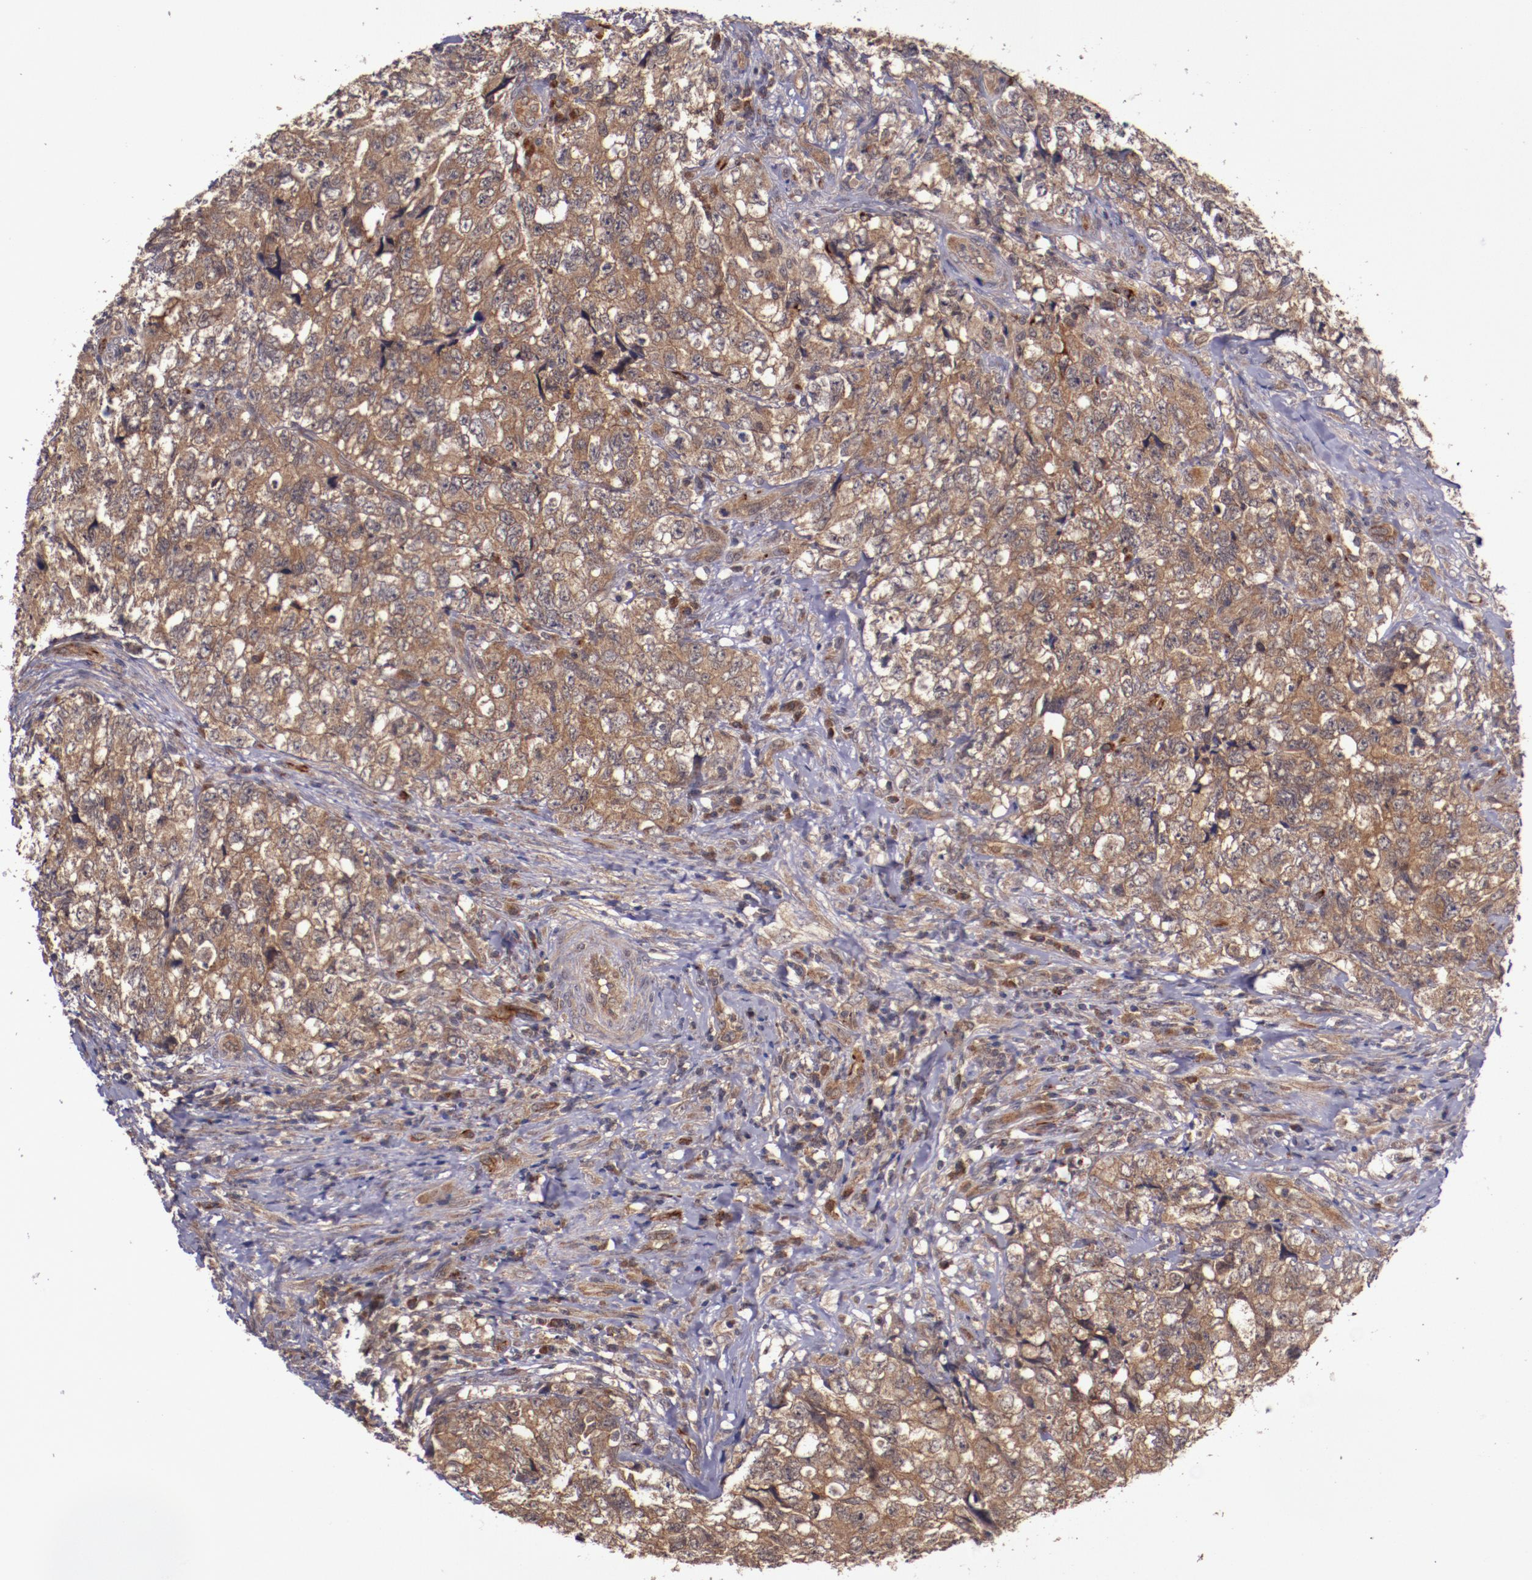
{"staining": {"intensity": "moderate", "quantity": ">75%", "location": "cytoplasmic/membranous"}, "tissue": "testis cancer", "cell_type": "Tumor cells", "image_type": "cancer", "snomed": [{"axis": "morphology", "description": "Carcinoma, Embryonal, NOS"}, {"axis": "topography", "description": "Testis"}], "caption": "An immunohistochemistry histopathology image of neoplastic tissue is shown. Protein staining in brown shows moderate cytoplasmic/membranous positivity in embryonal carcinoma (testis) within tumor cells.", "gene": "FTSJ1", "patient": {"sex": "male", "age": 31}}